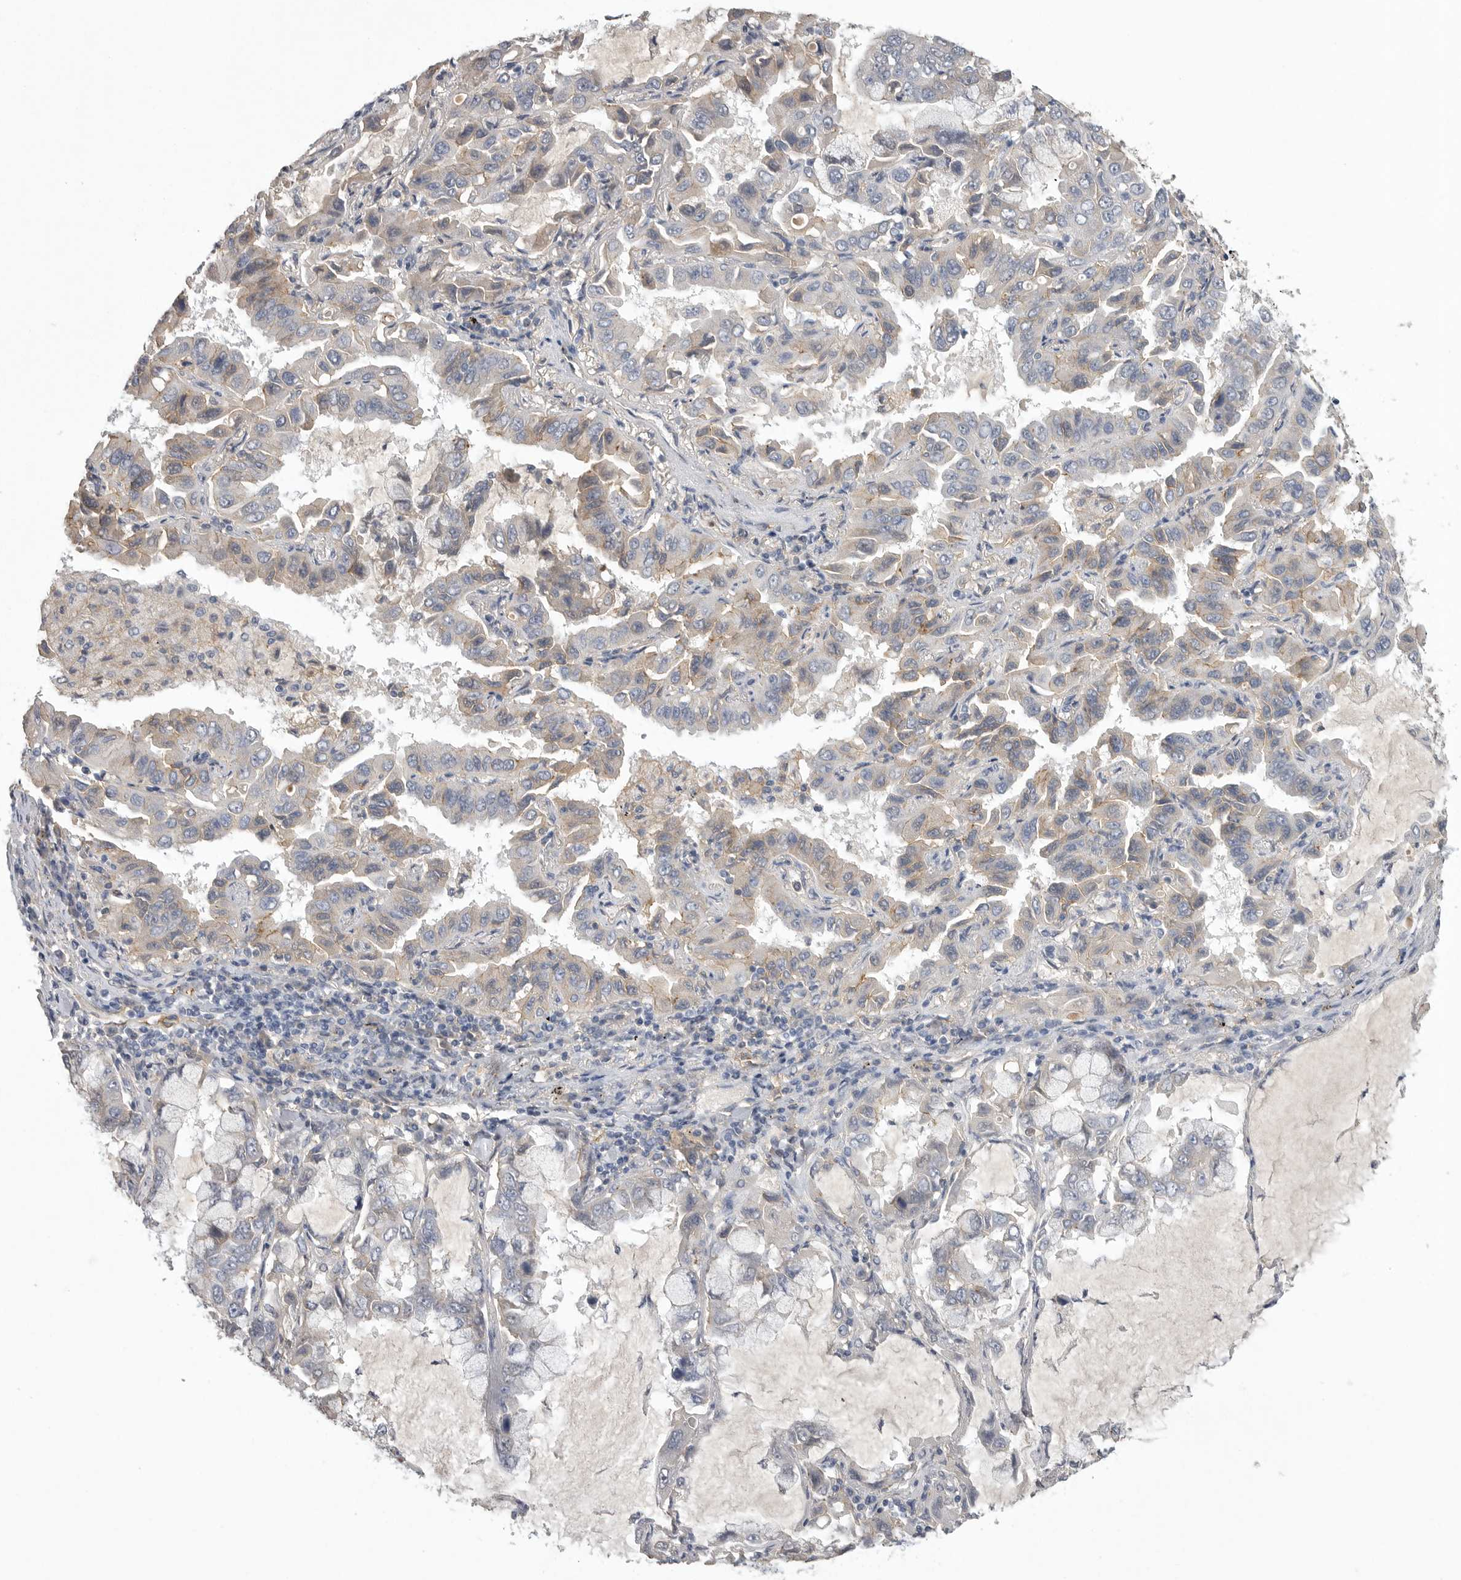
{"staining": {"intensity": "weak", "quantity": "<25%", "location": "cytoplasmic/membranous"}, "tissue": "lung cancer", "cell_type": "Tumor cells", "image_type": "cancer", "snomed": [{"axis": "morphology", "description": "Adenocarcinoma, NOS"}, {"axis": "topography", "description": "Lung"}], "caption": "High power microscopy image of an immunohistochemistry image of lung cancer, revealing no significant expression in tumor cells.", "gene": "NECTIN2", "patient": {"sex": "male", "age": 64}}